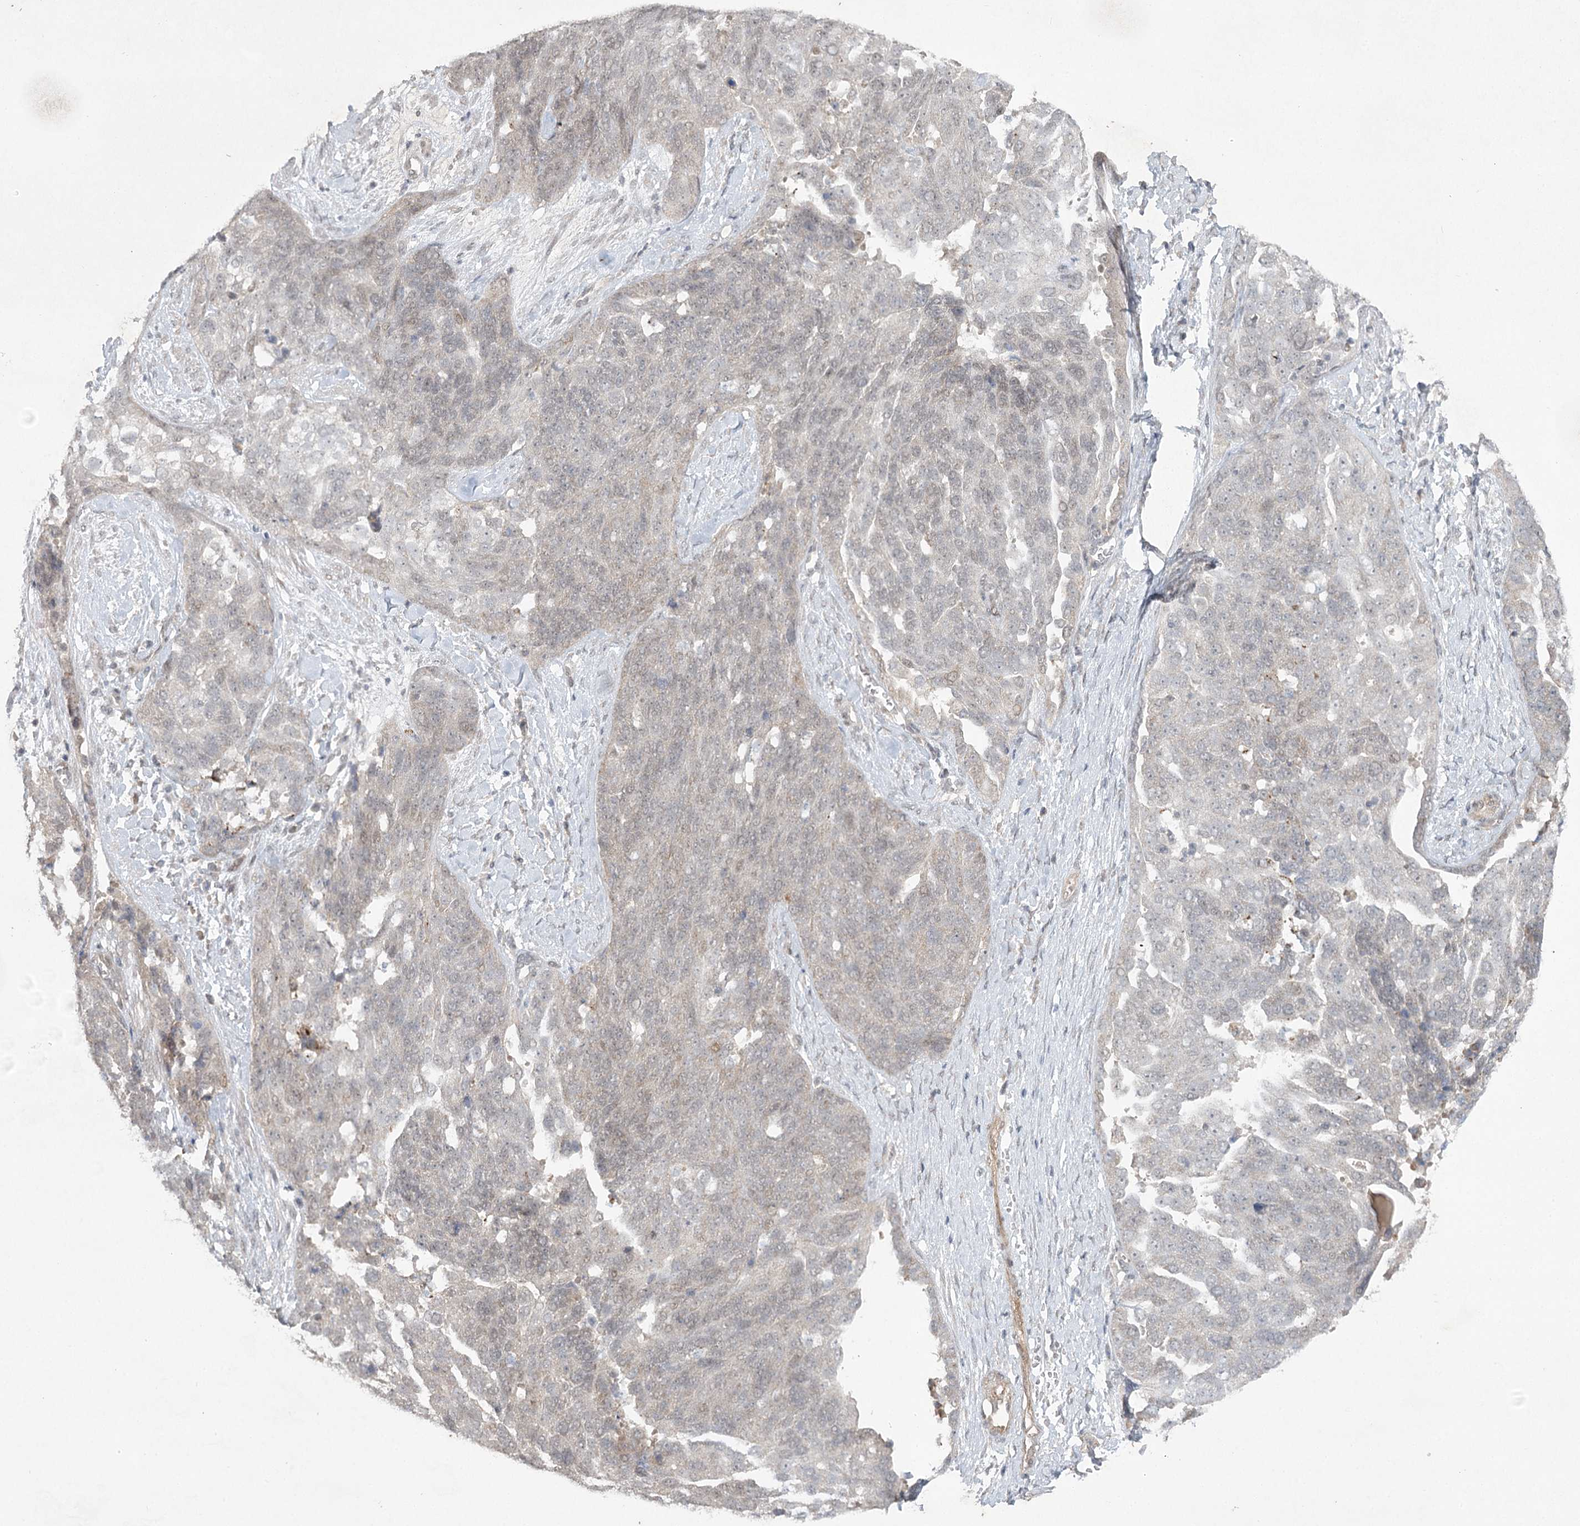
{"staining": {"intensity": "weak", "quantity": "25%-75%", "location": "cytoplasmic/membranous,nuclear"}, "tissue": "ovarian cancer", "cell_type": "Tumor cells", "image_type": "cancer", "snomed": [{"axis": "morphology", "description": "Cystadenocarcinoma, serous, NOS"}, {"axis": "topography", "description": "Ovary"}], "caption": "This histopathology image displays ovarian serous cystadenocarcinoma stained with immunohistochemistry (IHC) to label a protein in brown. The cytoplasmic/membranous and nuclear of tumor cells show weak positivity for the protein. Nuclei are counter-stained blue.", "gene": "AMTN", "patient": {"sex": "female", "age": 44}}